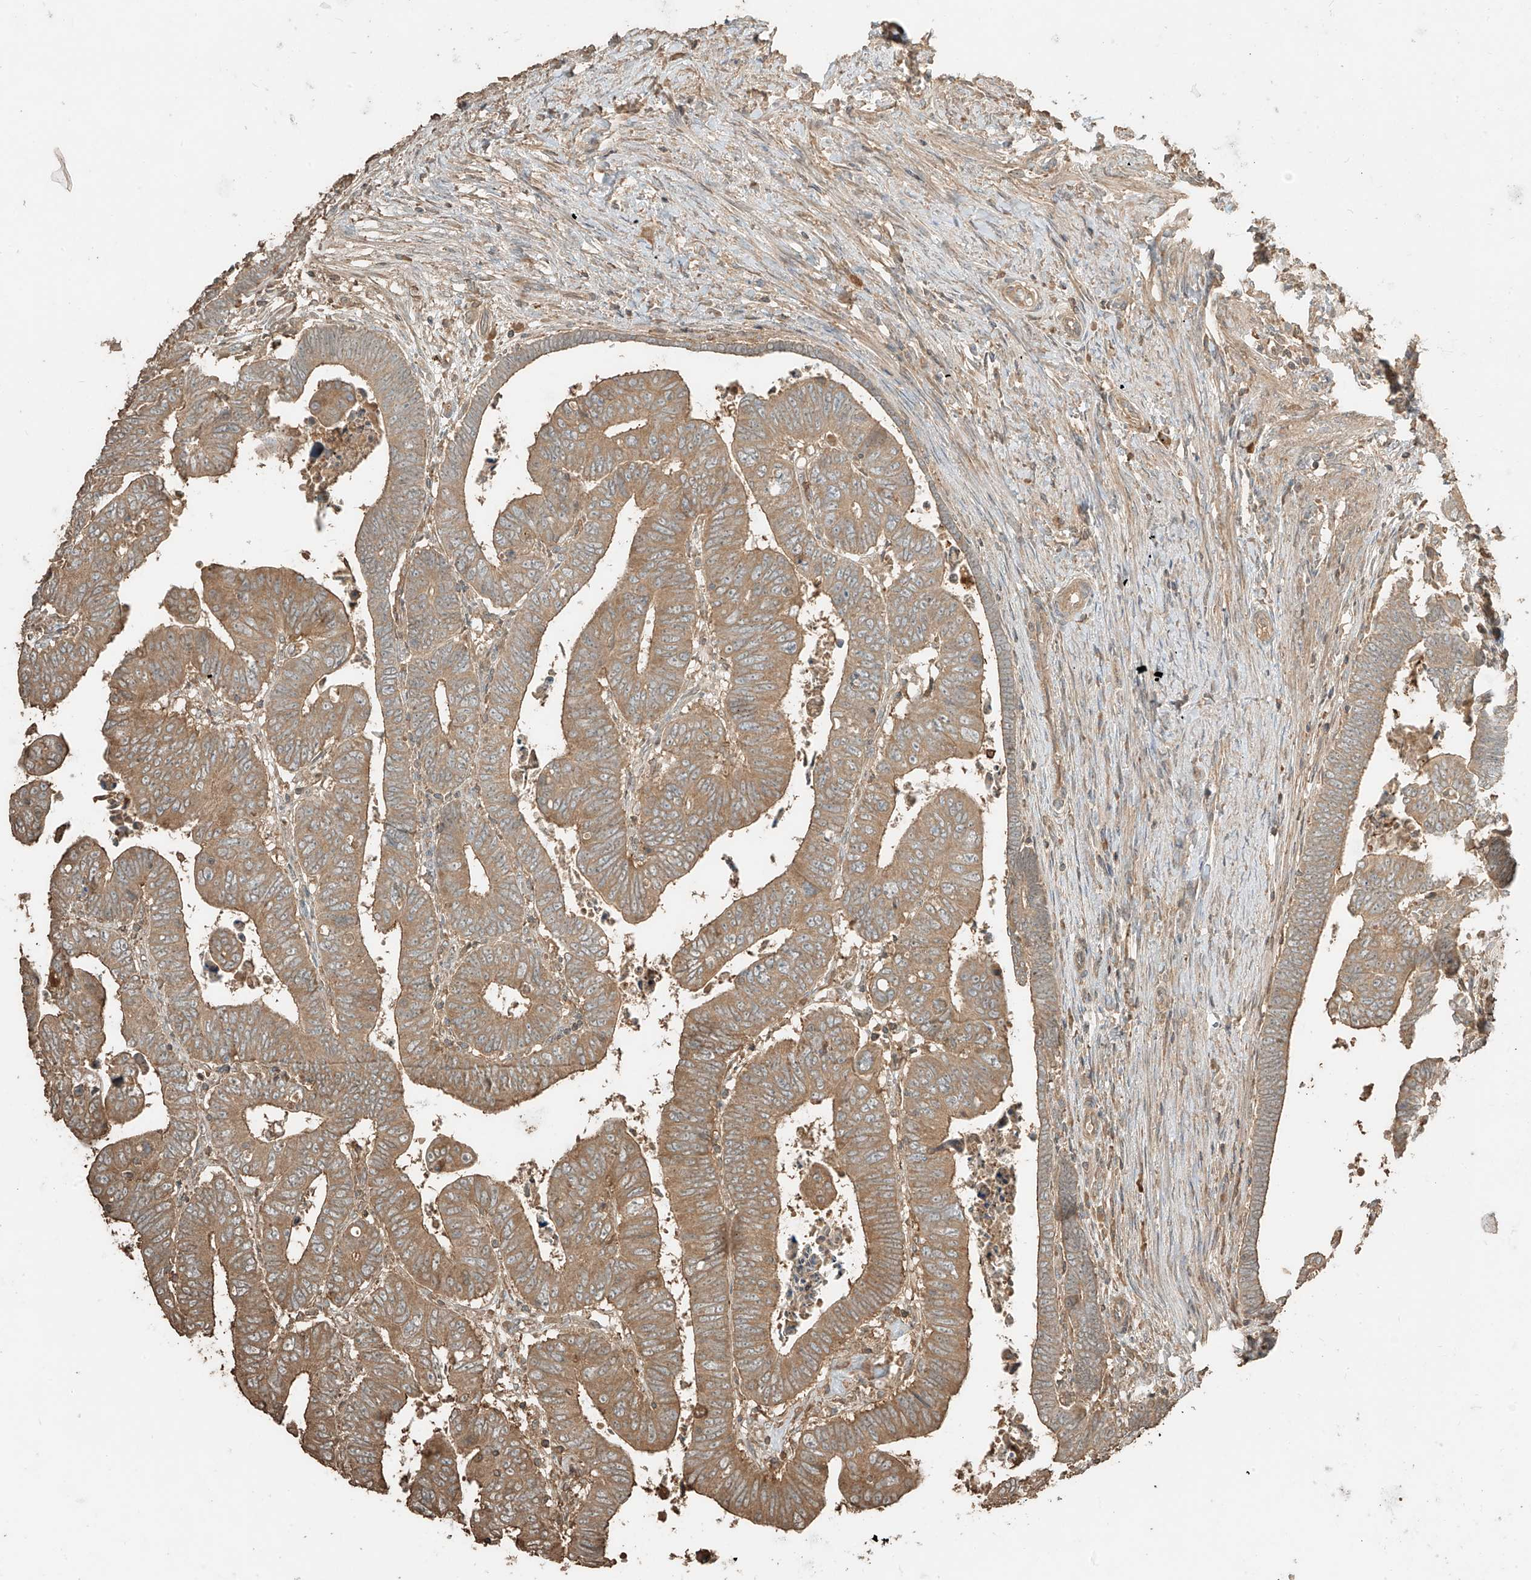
{"staining": {"intensity": "moderate", "quantity": ">75%", "location": "cytoplasmic/membranous"}, "tissue": "colorectal cancer", "cell_type": "Tumor cells", "image_type": "cancer", "snomed": [{"axis": "morphology", "description": "Normal tissue, NOS"}, {"axis": "morphology", "description": "Adenocarcinoma, NOS"}, {"axis": "topography", "description": "Rectum"}], "caption": "A photomicrograph of human adenocarcinoma (colorectal) stained for a protein displays moderate cytoplasmic/membranous brown staining in tumor cells.", "gene": "RFTN2", "patient": {"sex": "female", "age": 65}}